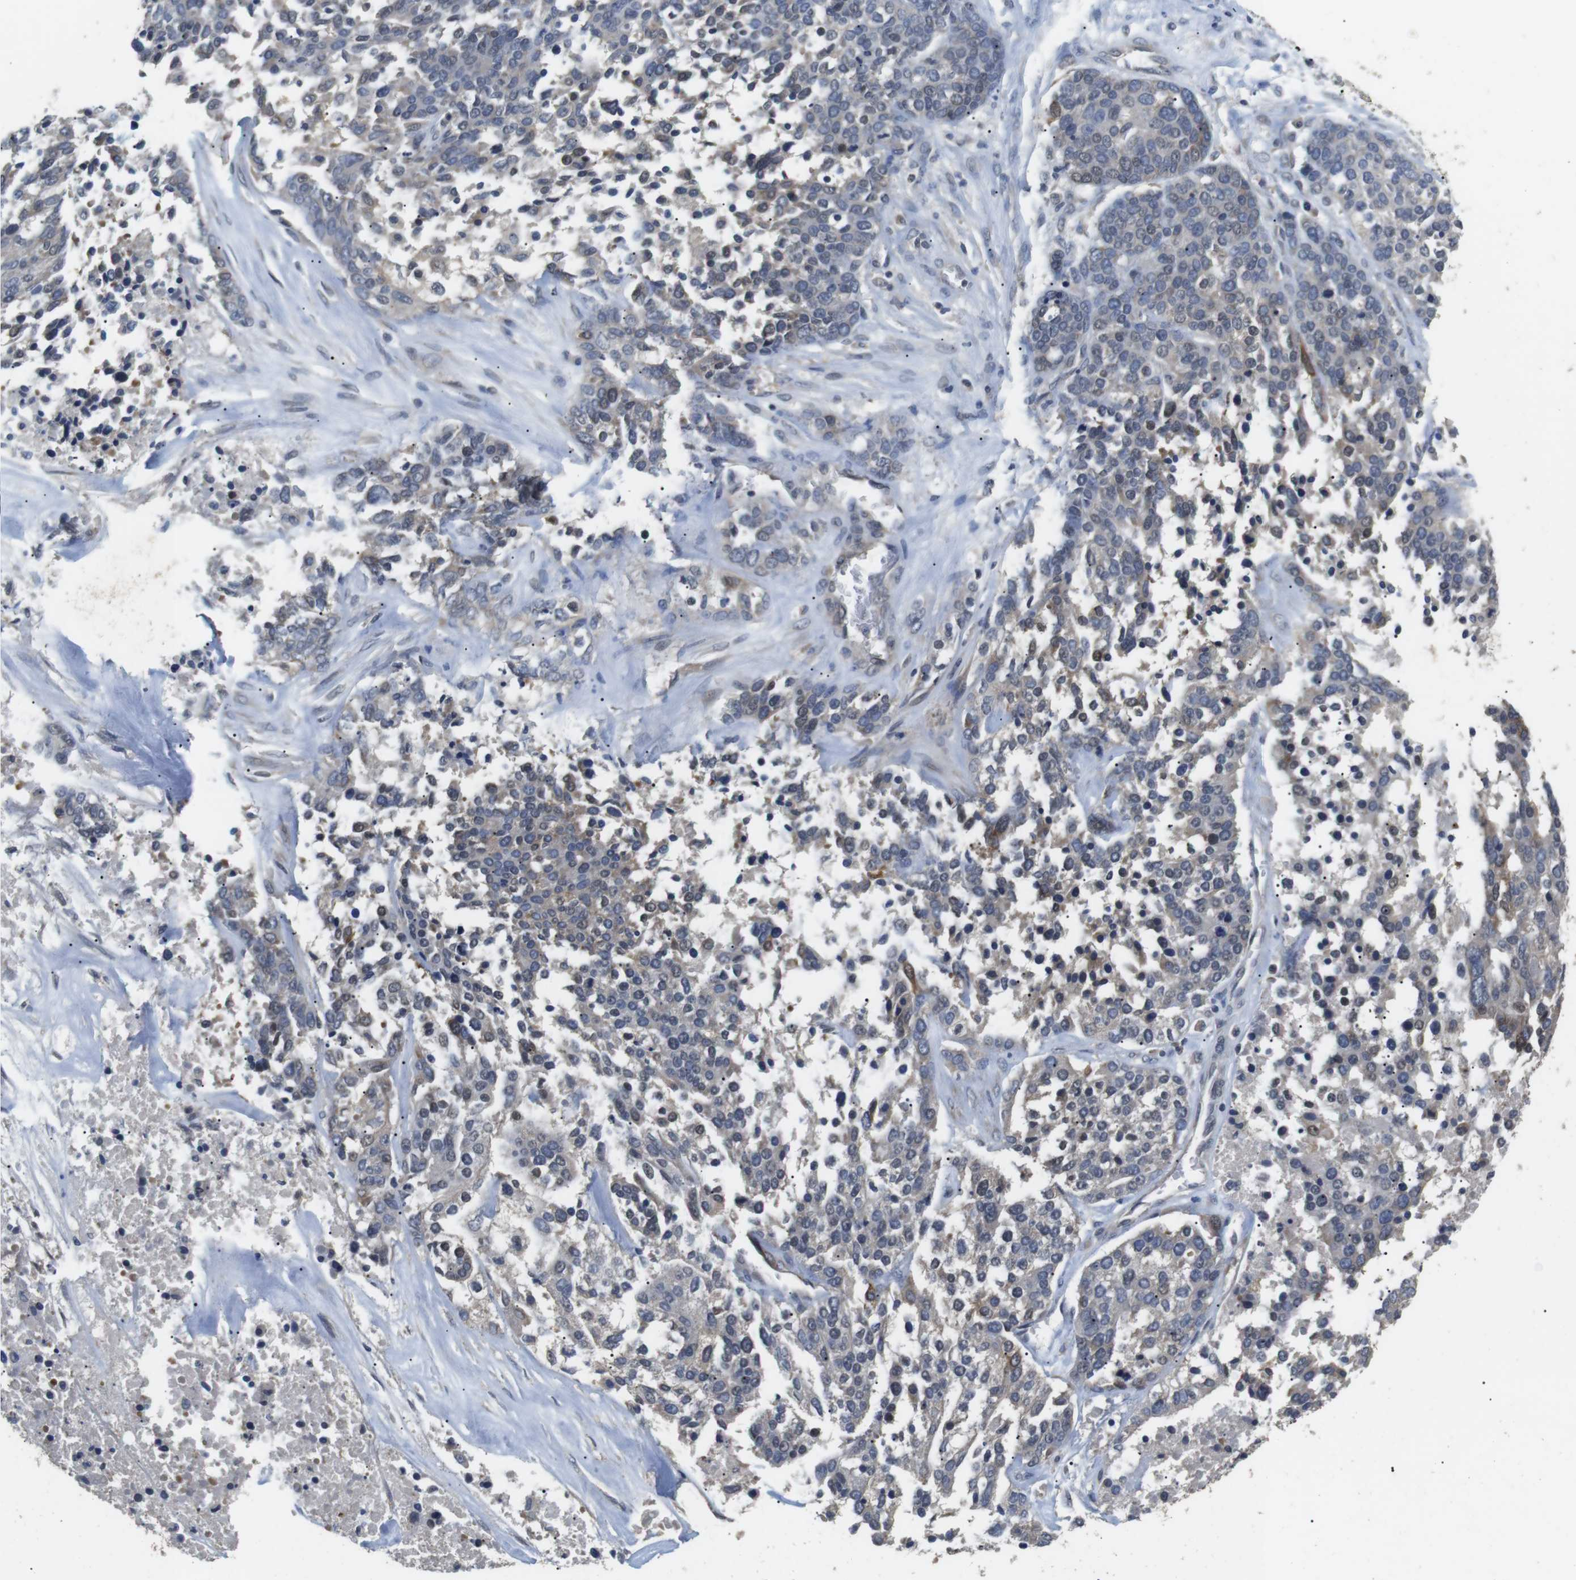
{"staining": {"intensity": "weak", "quantity": "<25%", "location": "cytoplasmic/membranous"}, "tissue": "ovarian cancer", "cell_type": "Tumor cells", "image_type": "cancer", "snomed": [{"axis": "morphology", "description": "Cystadenocarcinoma, serous, NOS"}, {"axis": "topography", "description": "Ovary"}], "caption": "This is a histopathology image of immunohistochemistry staining of ovarian cancer, which shows no positivity in tumor cells.", "gene": "ADGRL3", "patient": {"sex": "female", "age": 44}}